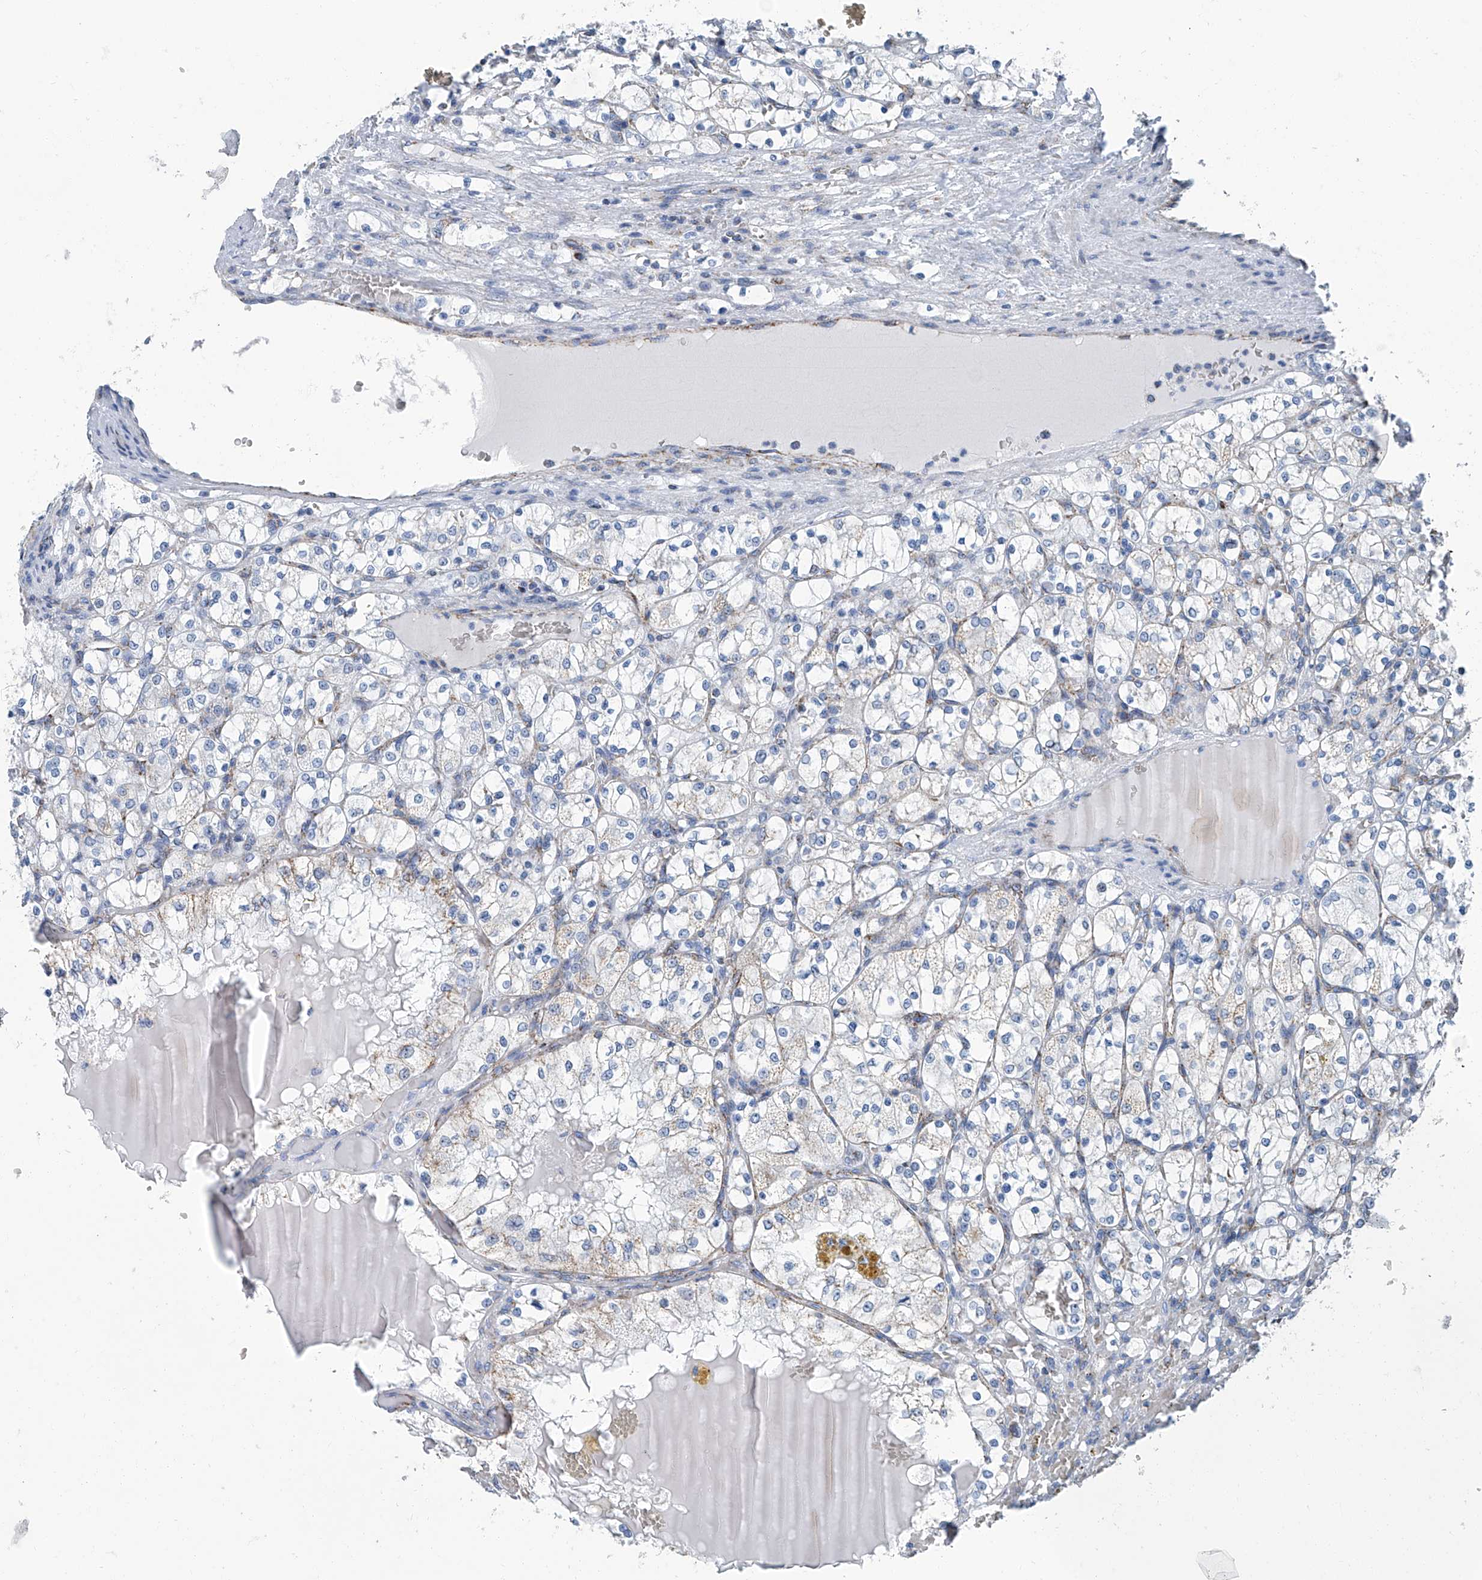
{"staining": {"intensity": "negative", "quantity": "none", "location": "none"}, "tissue": "renal cancer", "cell_type": "Tumor cells", "image_type": "cancer", "snomed": [{"axis": "morphology", "description": "Adenocarcinoma, NOS"}, {"axis": "topography", "description": "Kidney"}], "caption": "IHC photomicrograph of adenocarcinoma (renal) stained for a protein (brown), which shows no staining in tumor cells.", "gene": "MT-ND1", "patient": {"sex": "female", "age": 69}}